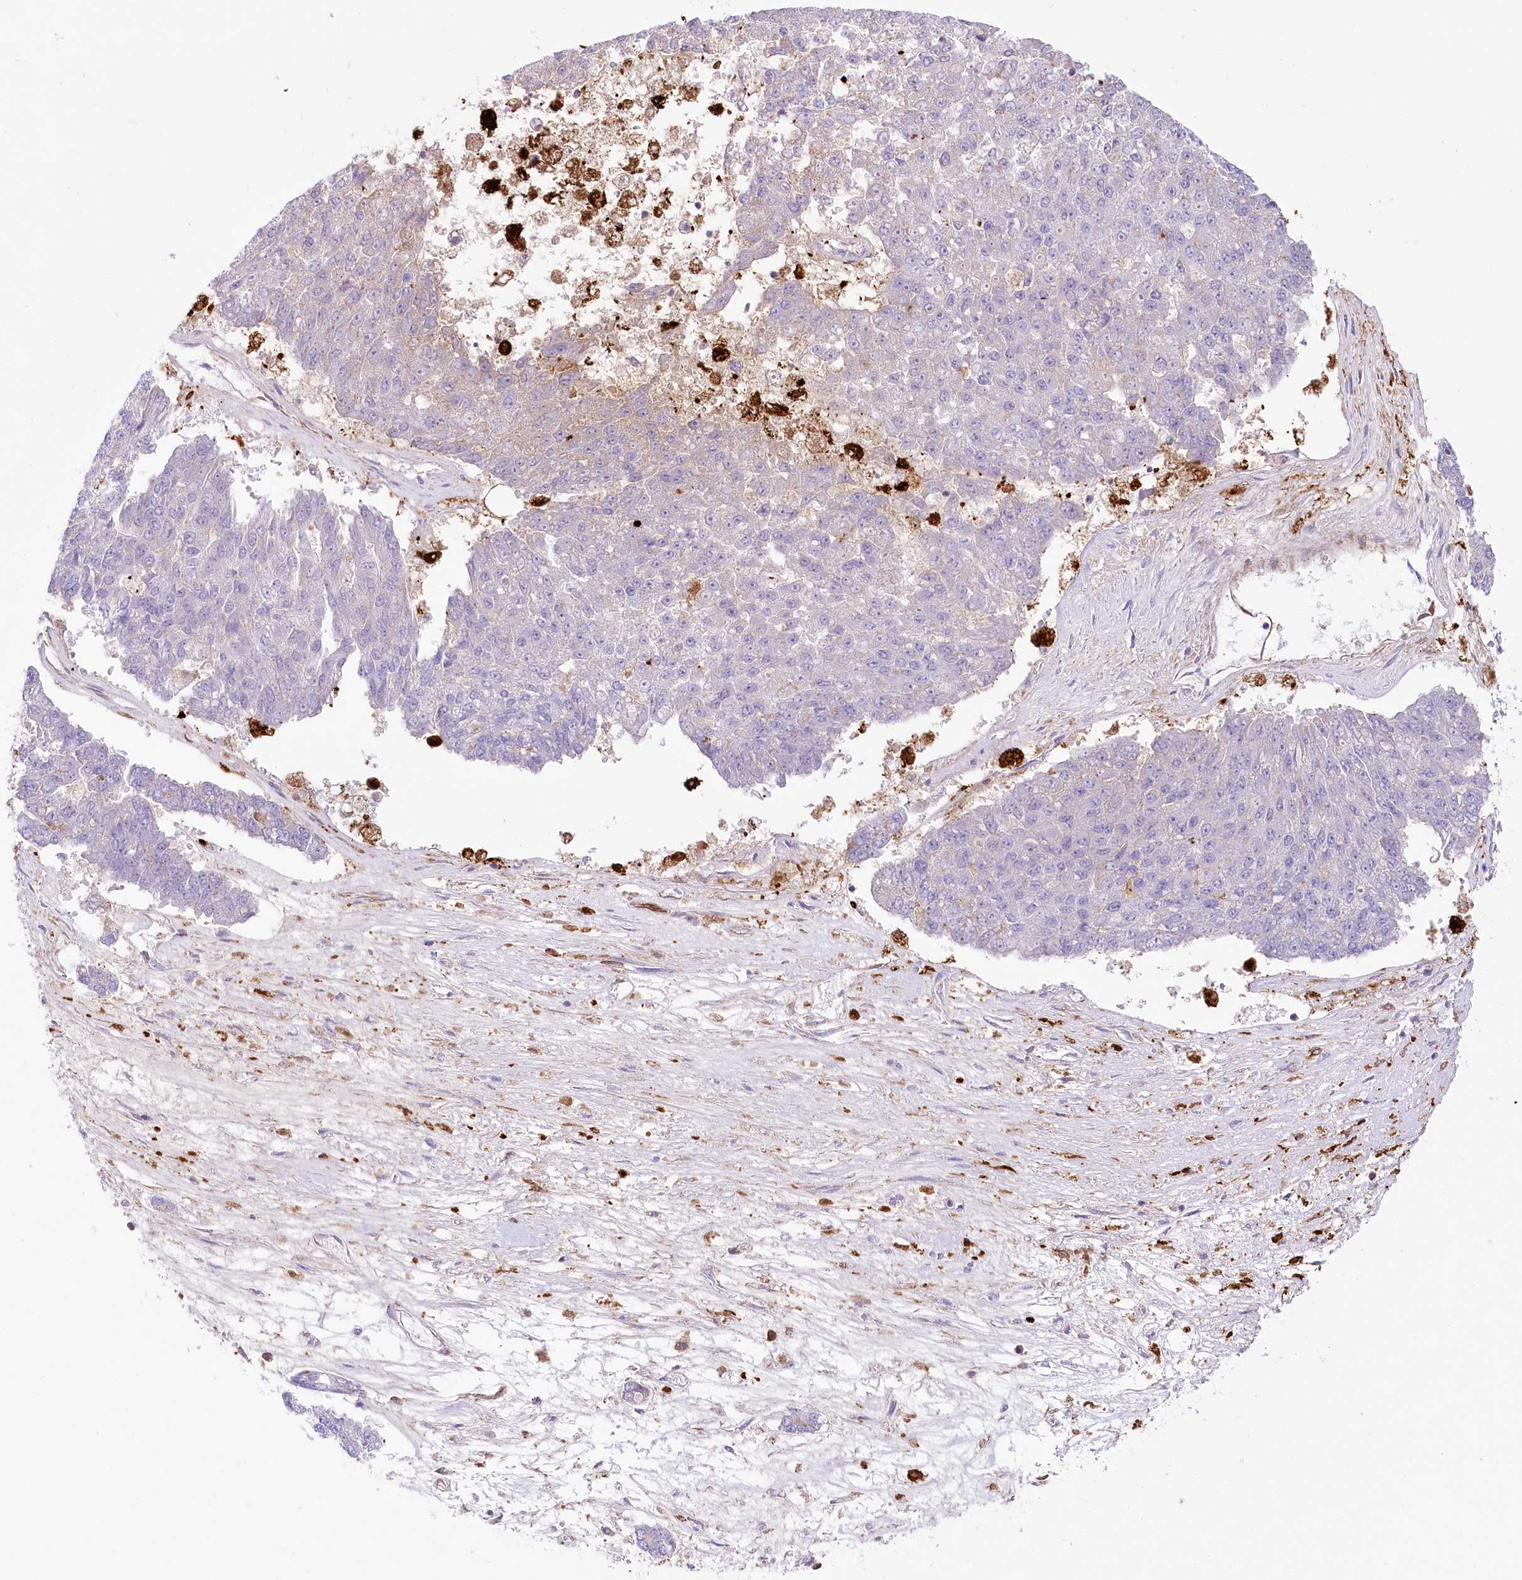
{"staining": {"intensity": "negative", "quantity": "none", "location": "none"}, "tissue": "pancreatic cancer", "cell_type": "Tumor cells", "image_type": "cancer", "snomed": [{"axis": "morphology", "description": "Adenocarcinoma, NOS"}, {"axis": "topography", "description": "Pancreas"}], "caption": "This is an immunohistochemistry image of human pancreatic adenocarcinoma. There is no staining in tumor cells.", "gene": "DNAJC19", "patient": {"sex": "male", "age": 50}}